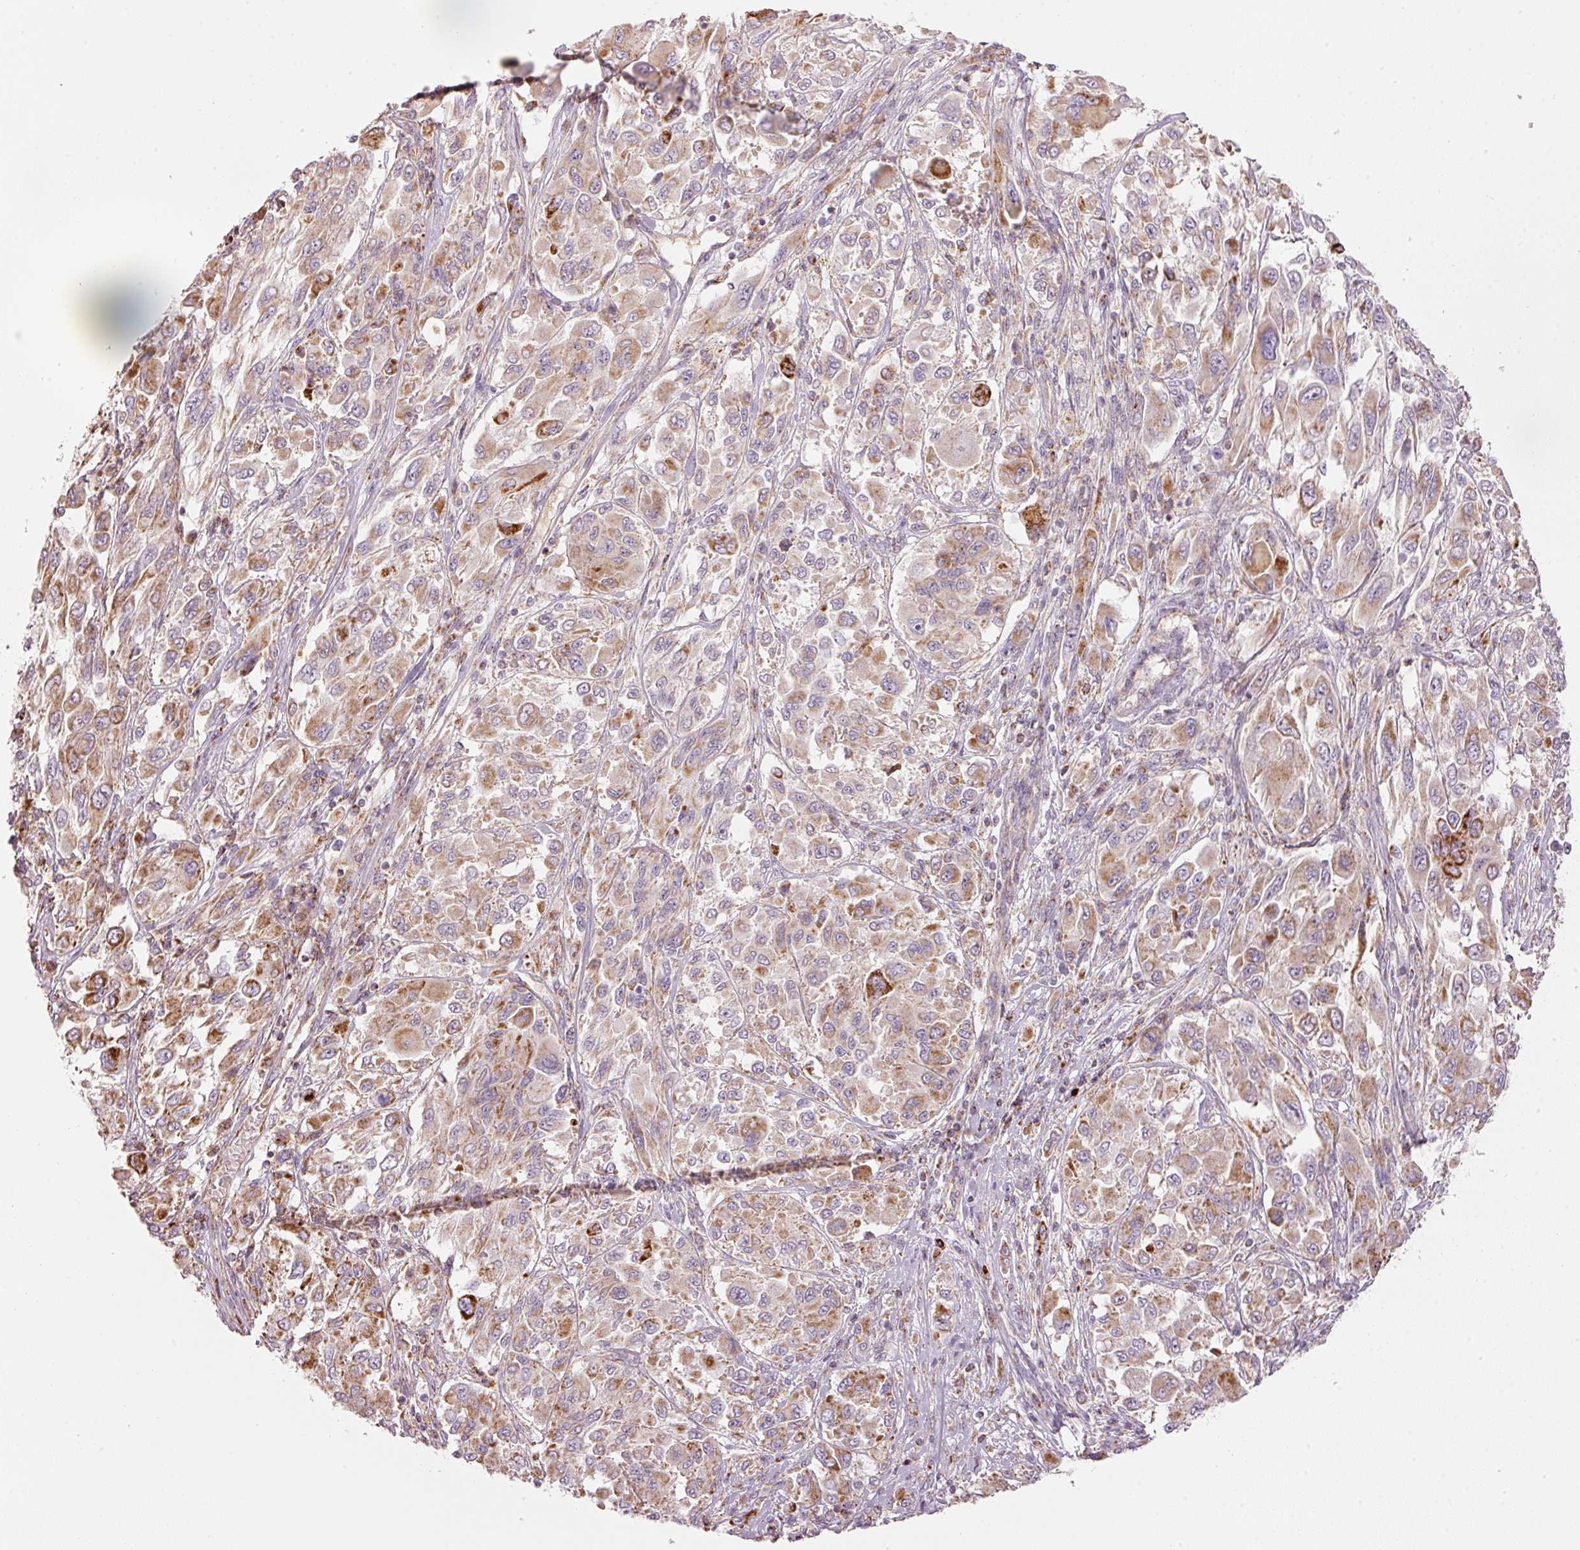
{"staining": {"intensity": "strong", "quantity": "<25%", "location": "cytoplasmic/membranous"}, "tissue": "melanoma", "cell_type": "Tumor cells", "image_type": "cancer", "snomed": [{"axis": "morphology", "description": "Malignant melanoma, NOS"}, {"axis": "topography", "description": "Skin"}], "caption": "This histopathology image demonstrates immunohistochemistry staining of human malignant melanoma, with medium strong cytoplasmic/membranous staining in about <25% of tumor cells.", "gene": "C17orf98", "patient": {"sex": "female", "age": 91}}